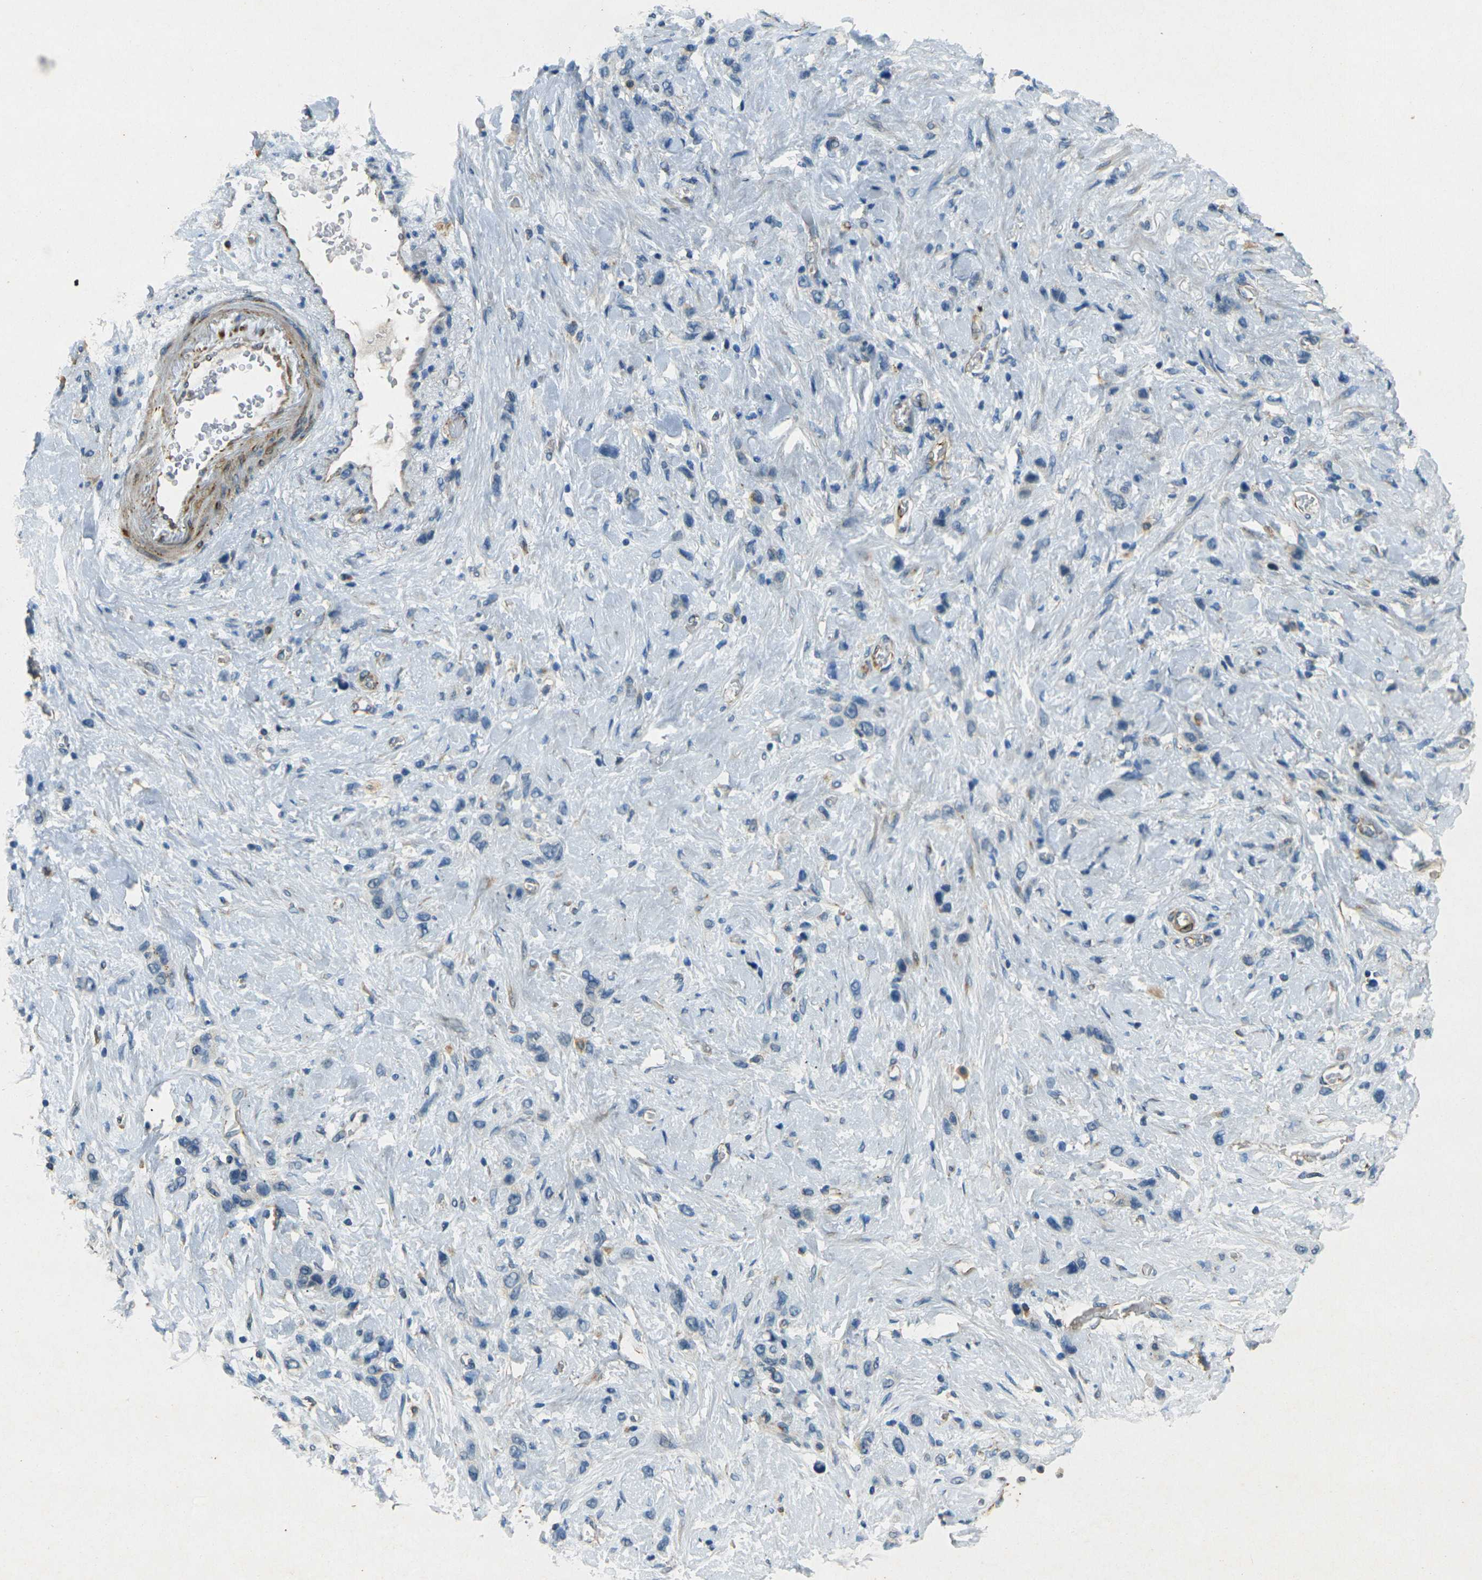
{"staining": {"intensity": "negative", "quantity": "none", "location": "none"}, "tissue": "stomach cancer", "cell_type": "Tumor cells", "image_type": "cancer", "snomed": [{"axis": "morphology", "description": "Adenocarcinoma, NOS"}, {"axis": "morphology", "description": "Adenocarcinoma, High grade"}, {"axis": "topography", "description": "Stomach, upper"}, {"axis": "topography", "description": "Stomach, lower"}], "caption": "Immunohistochemistry of human stomach cancer (high-grade adenocarcinoma) shows no expression in tumor cells. Brightfield microscopy of IHC stained with DAB (brown) and hematoxylin (blue), captured at high magnification.", "gene": "SORT1", "patient": {"sex": "female", "age": 65}}